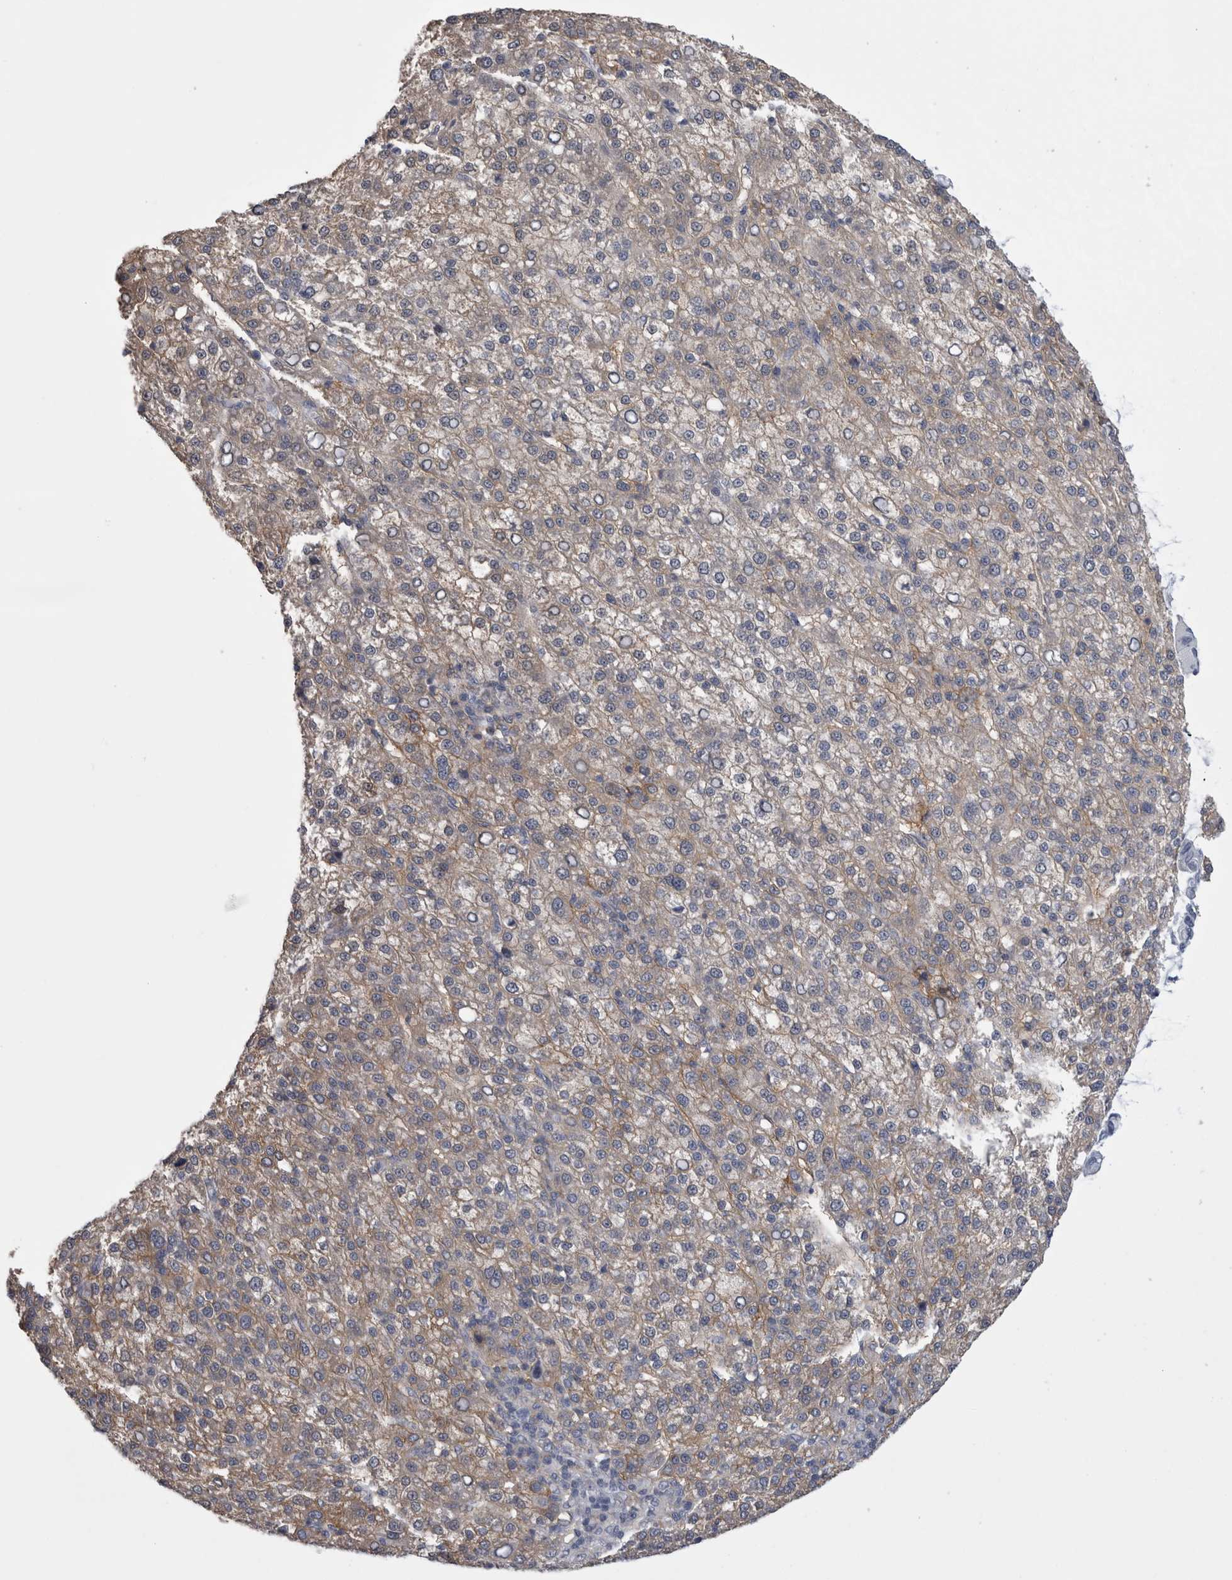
{"staining": {"intensity": "weak", "quantity": ">75%", "location": "cytoplasmic/membranous"}, "tissue": "liver cancer", "cell_type": "Tumor cells", "image_type": "cancer", "snomed": [{"axis": "morphology", "description": "Carcinoma, Hepatocellular, NOS"}, {"axis": "topography", "description": "Liver"}], "caption": "Immunohistochemistry staining of liver cancer (hepatocellular carcinoma), which reveals low levels of weak cytoplasmic/membranous expression in about >75% of tumor cells indicating weak cytoplasmic/membranous protein positivity. The staining was performed using DAB (brown) for protein detection and nuclei were counterstained in hematoxylin (blue).", "gene": "AFMID", "patient": {"sex": "female", "age": 58}}